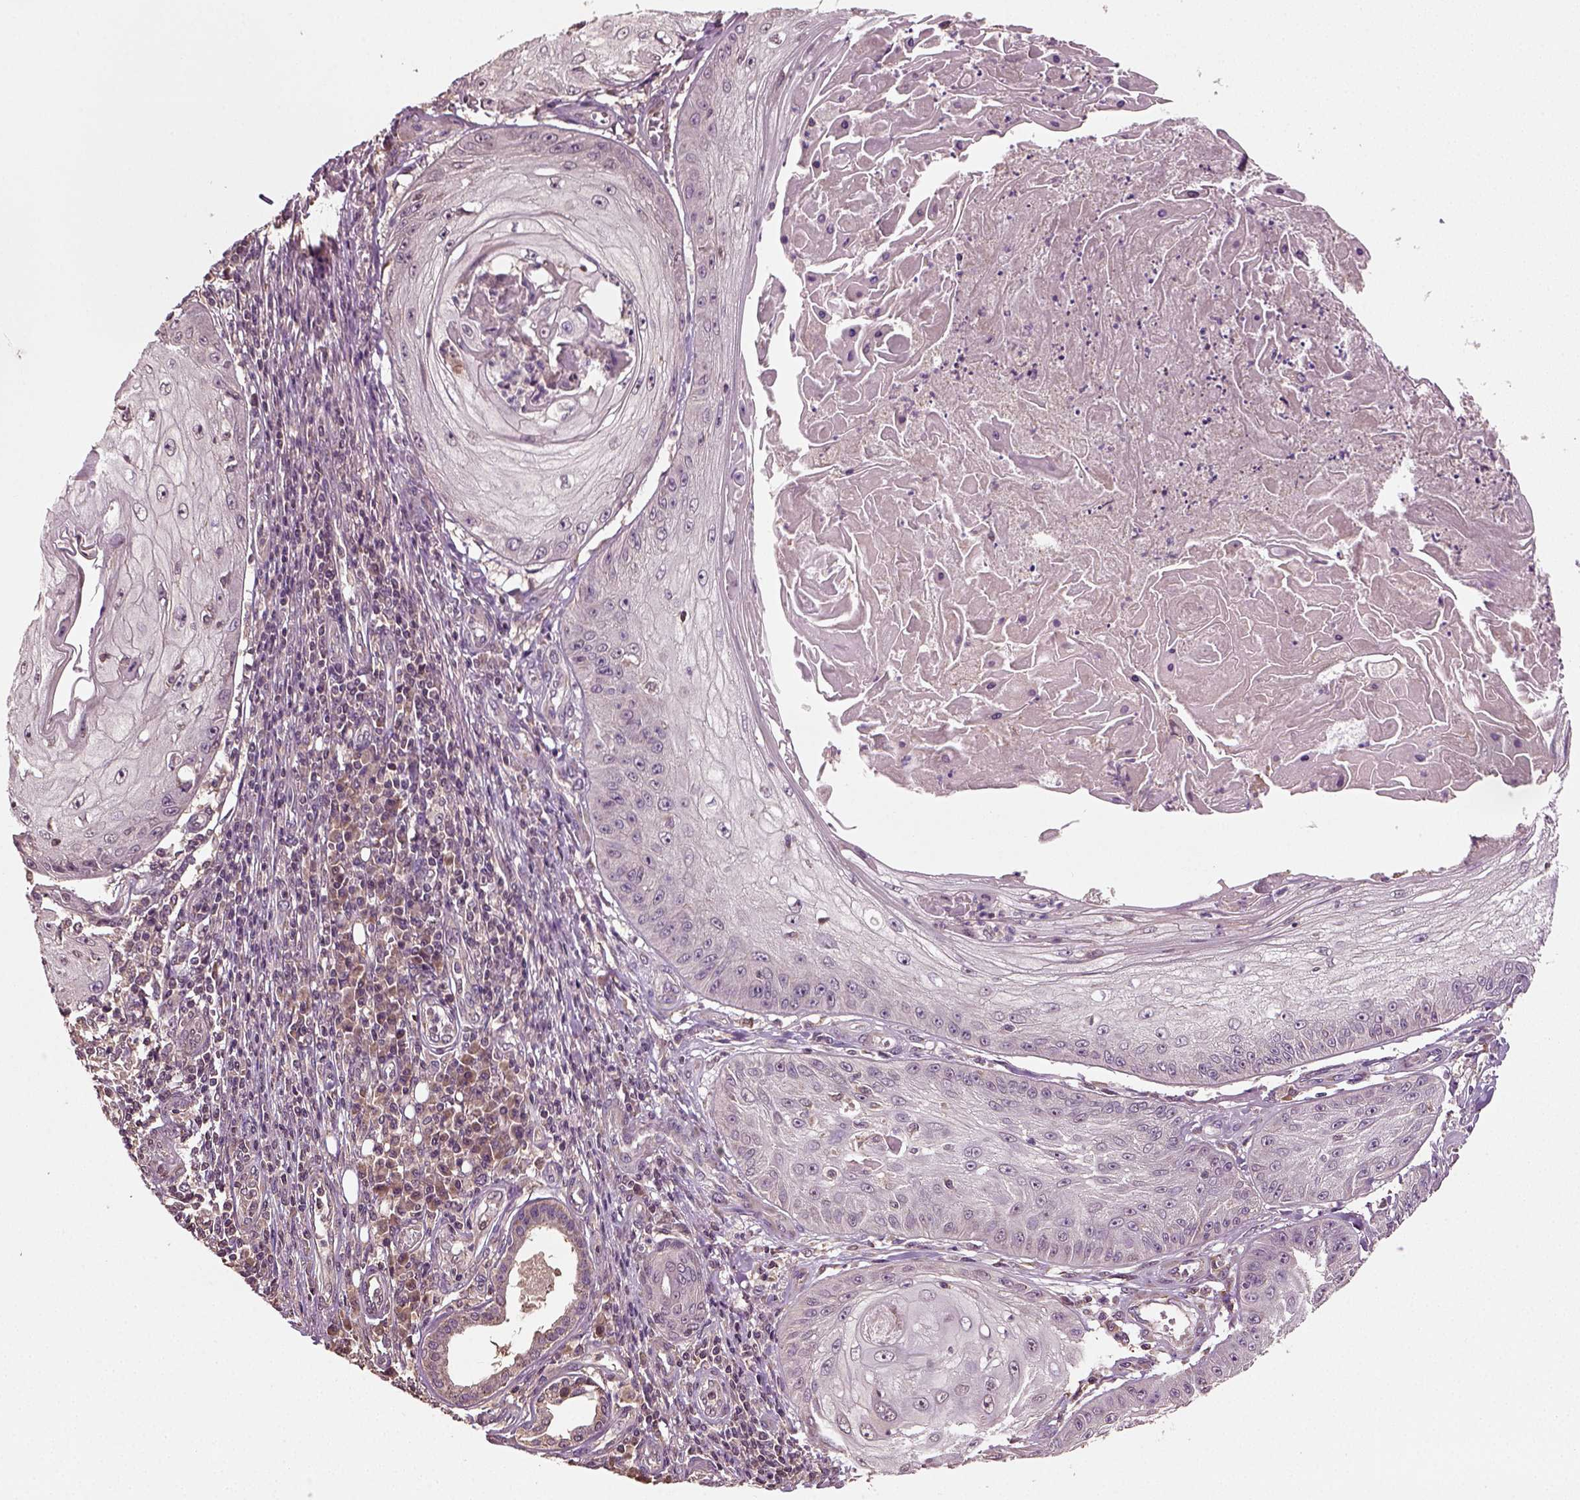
{"staining": {"intensity": "negative", "quantity": "none", "location": "none"}, "tissue": "skin cancer", "cell_type": "Tumor cells", "image_type": "cancer", "snomed": [{"axis": "morphology", "description": "Squamous cell carcinoma, NOS"}, {"axis": "topography", "description": "Skin"}], "caption": "Immunohistochemical staining of squamous cell carcinoma (skin) displays no significant staining in tumor cells.", "gene": "ERV3-1", "patient": {"sex": "male", "age": 70}}